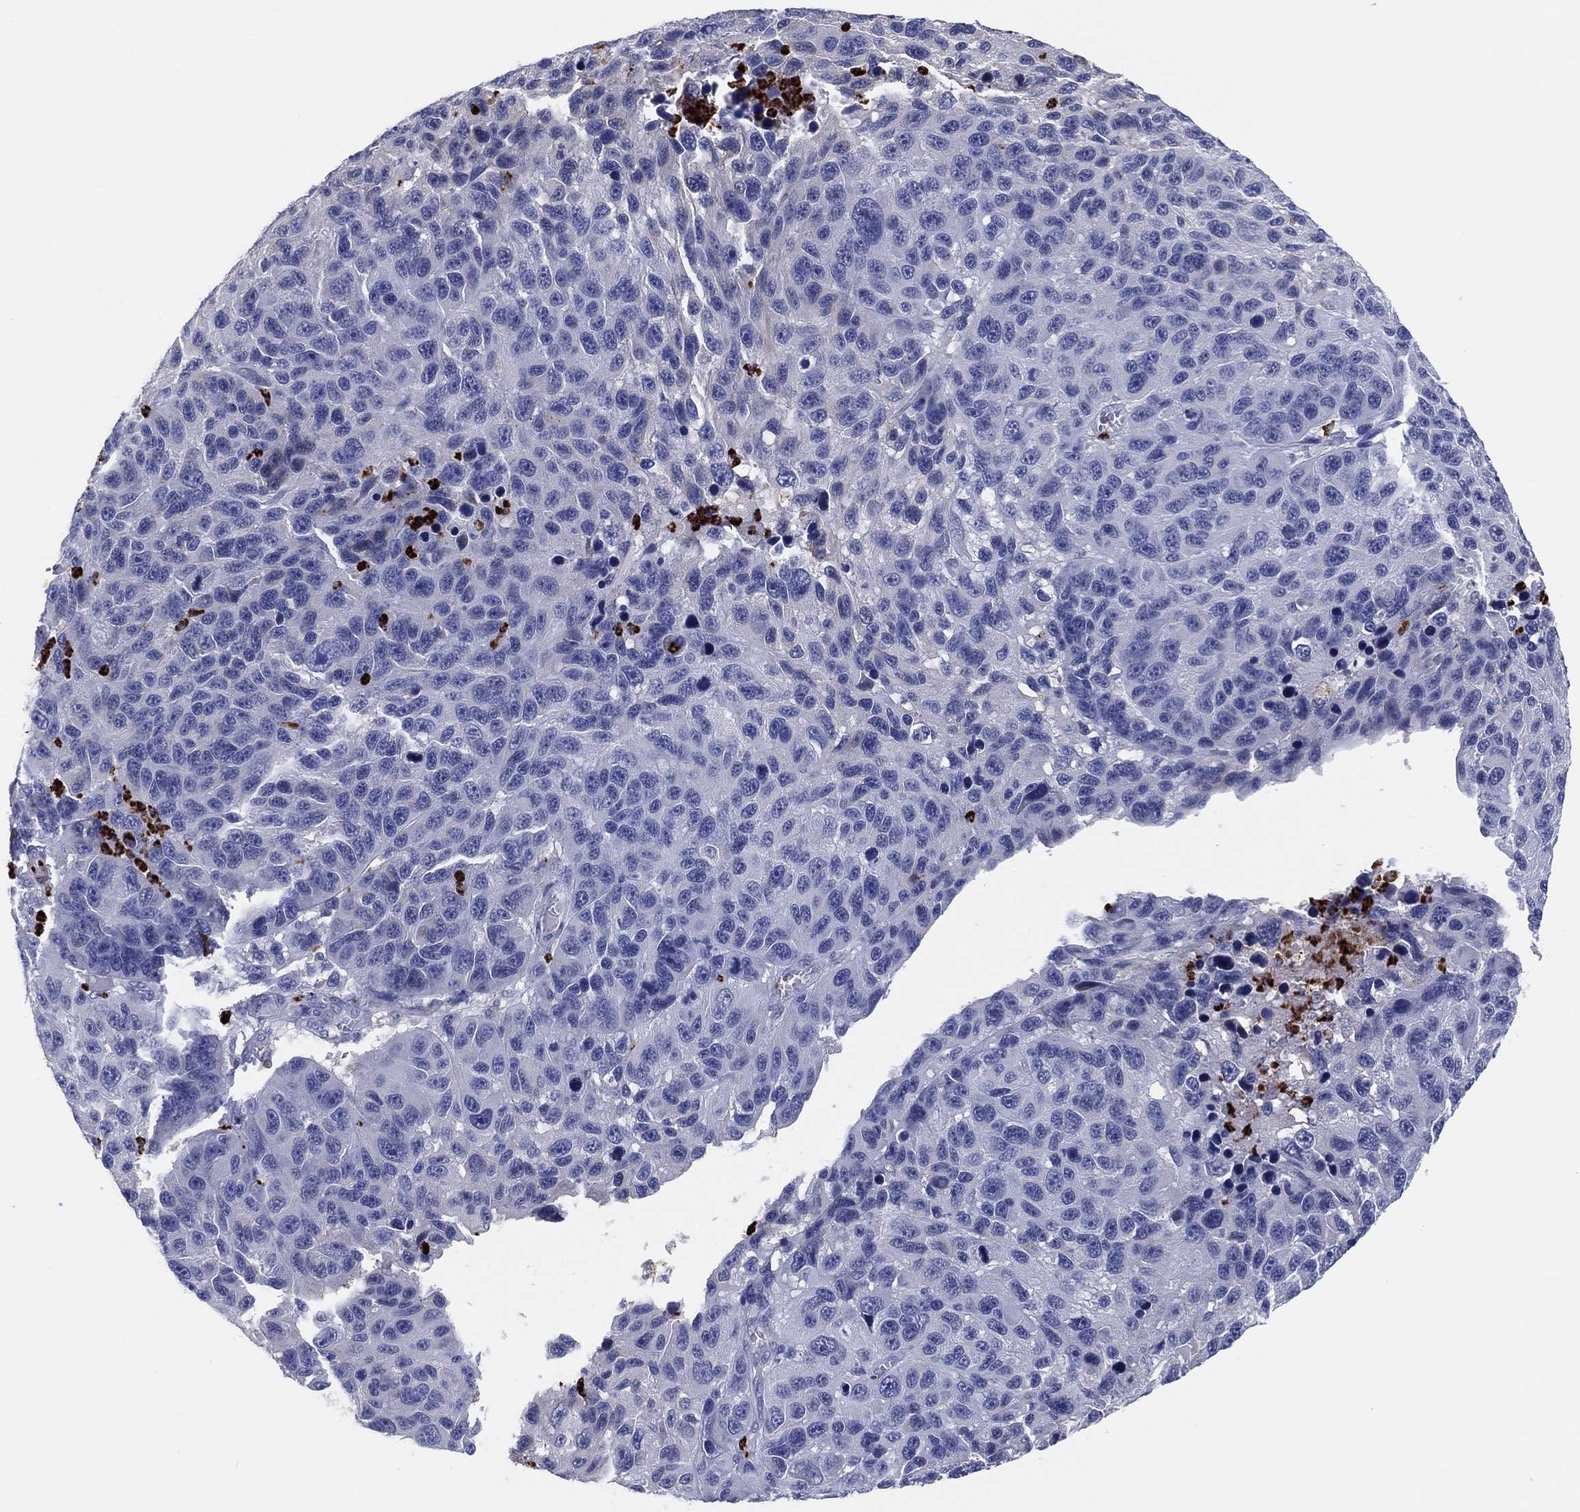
{"staining": {"intensity": "negative", "quantity": "none", "location": "none"}, "tissue": "melanoma", "cell_type": "Tumor cells", "image_type": "cancer", "snomed": [{"axis": "morphology", "description": "Malignant melanoma, NOS"}, {"axis": "topography", "description": "Skin"}], "caption": "Melanoma was stained to show a protein in brown. There is no significant staining in tumor cells.", "gene": "PLAC8", "patient": {"sex": "male", "age": 53}}